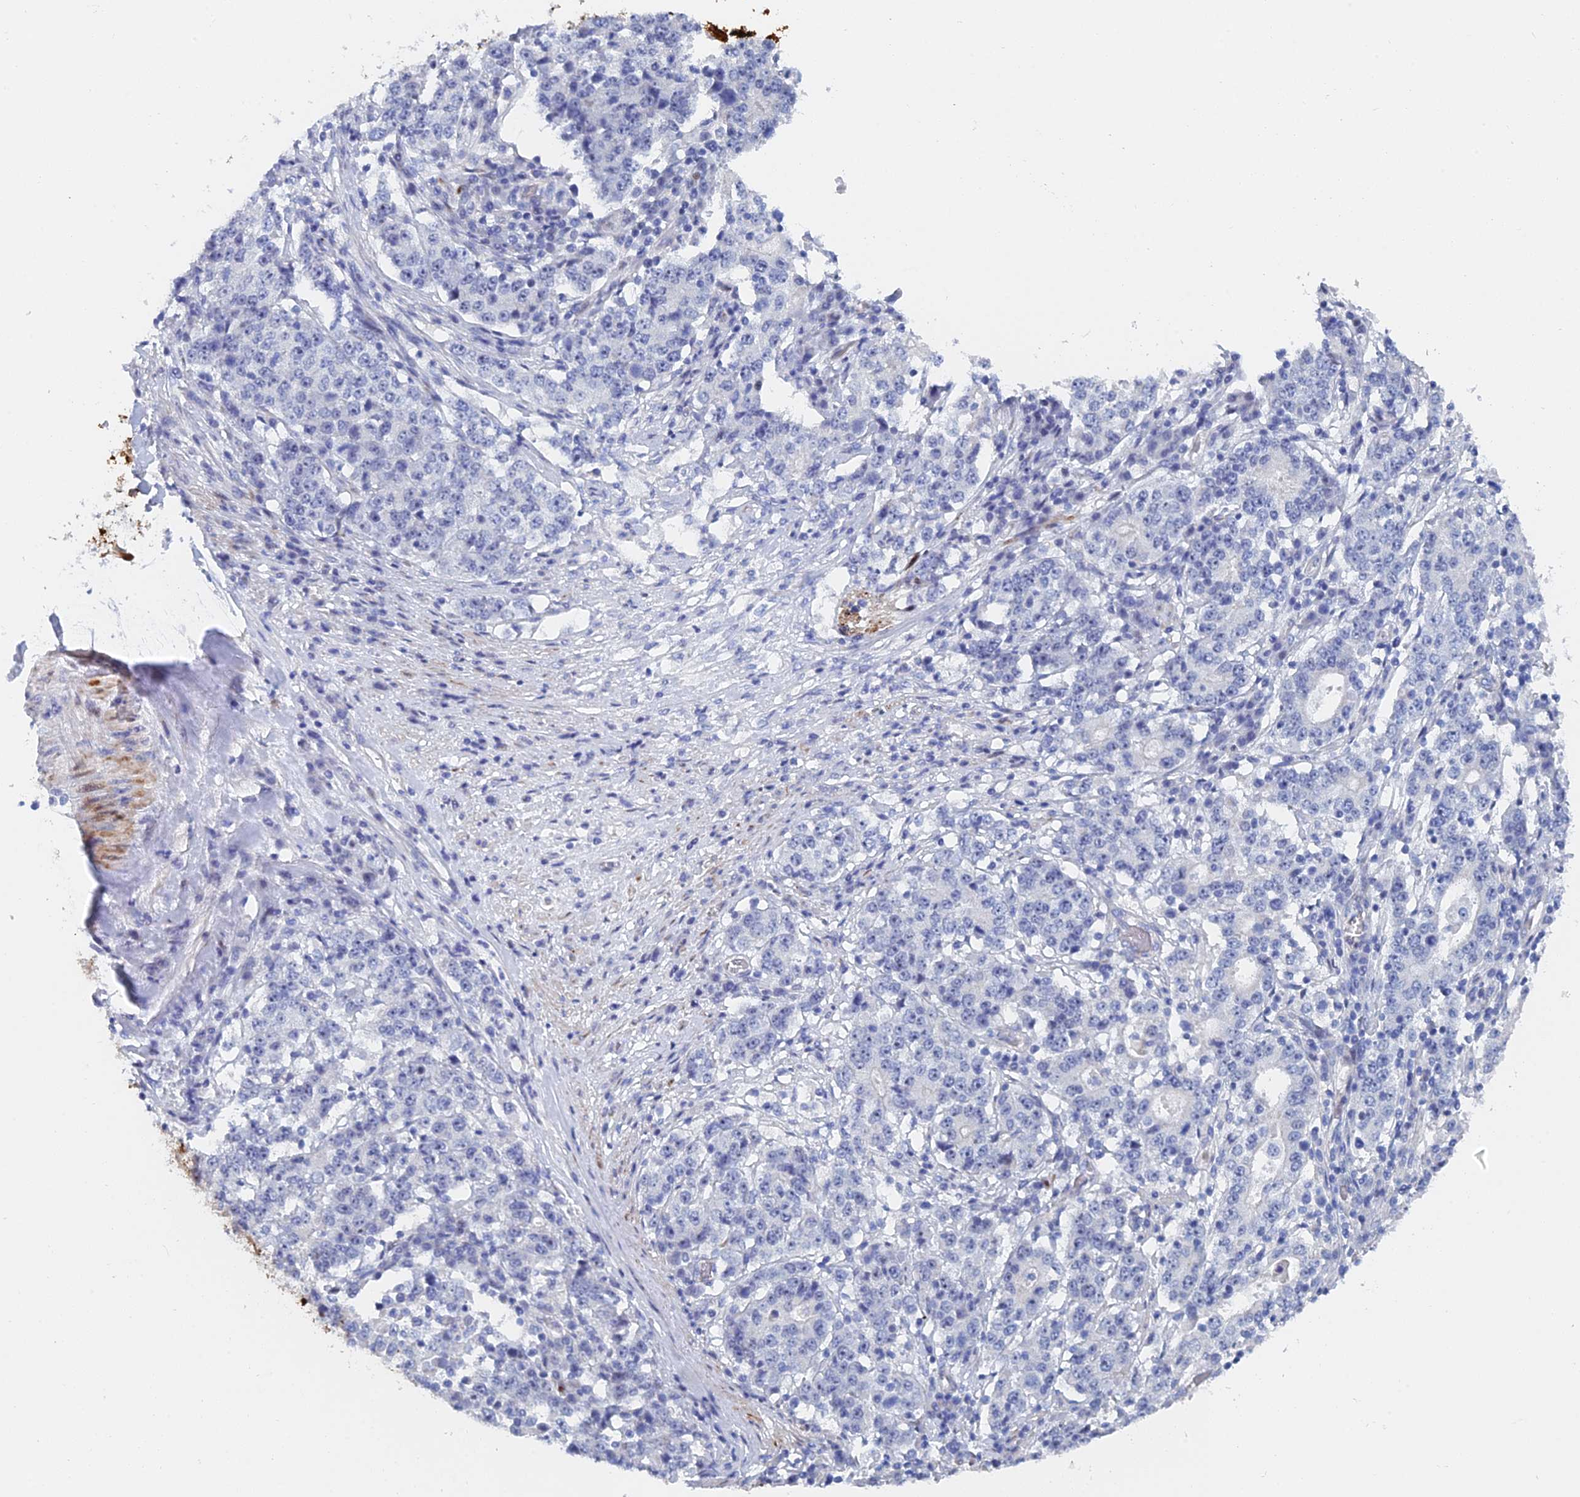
{"staining": {"intensity": "negative", "quantity": "none", "location": "none"}, "tissue": "stomach cancer", "cell_type": "Tumor cells", "image_type": "cancer", "snomed": [{"axis": "morphology", "description": "Adenocarcinoma, NOS"}, {"axis": "topography", "description": "Stomach"}], "caption": "Stomach adenocarcinoma was stained to show a protein in brown. There is no significant positivity in tumor cells.", "gene": "DRGX", "patient": {"sex": "male", "age": 59}}